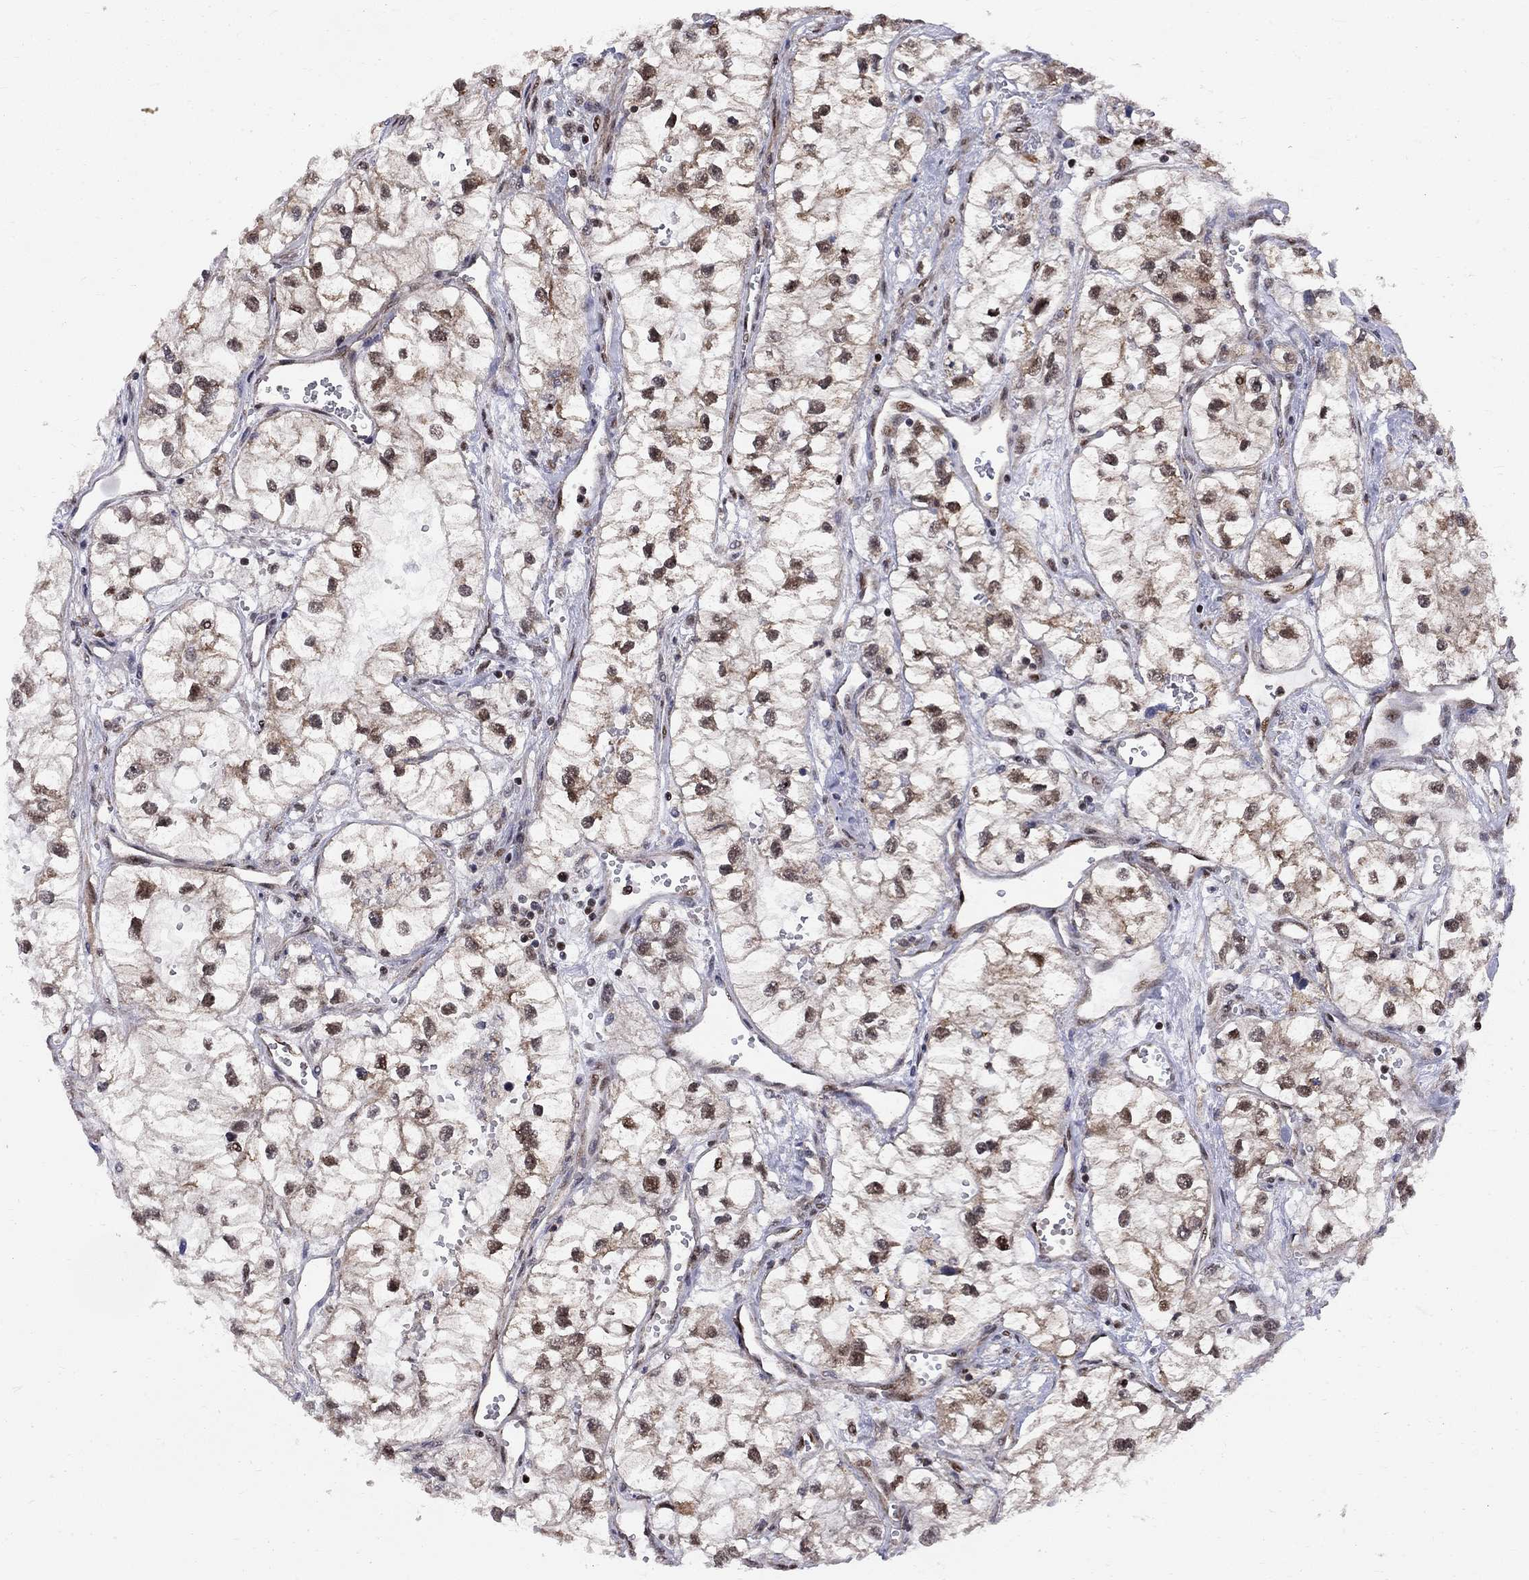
{"staining": {"intensity": "strong", "quantity": "25%-75%", "location": "nuclear"}, "tissue": "renal cancer", "cell_type": "Tumor cells", "image_type": "cancer", "snomed": [{"axis": "morphology", "description": "Adenocarcinoma, NOS"}, {"axis": "topography", "description": "Kidney"}], "caption": "Human renal adenocarcinoma stained with a protein marker displays strong staining in tumor cells.", "gene": "ELOB", "patient": {"sex": "male", "age": 59}}